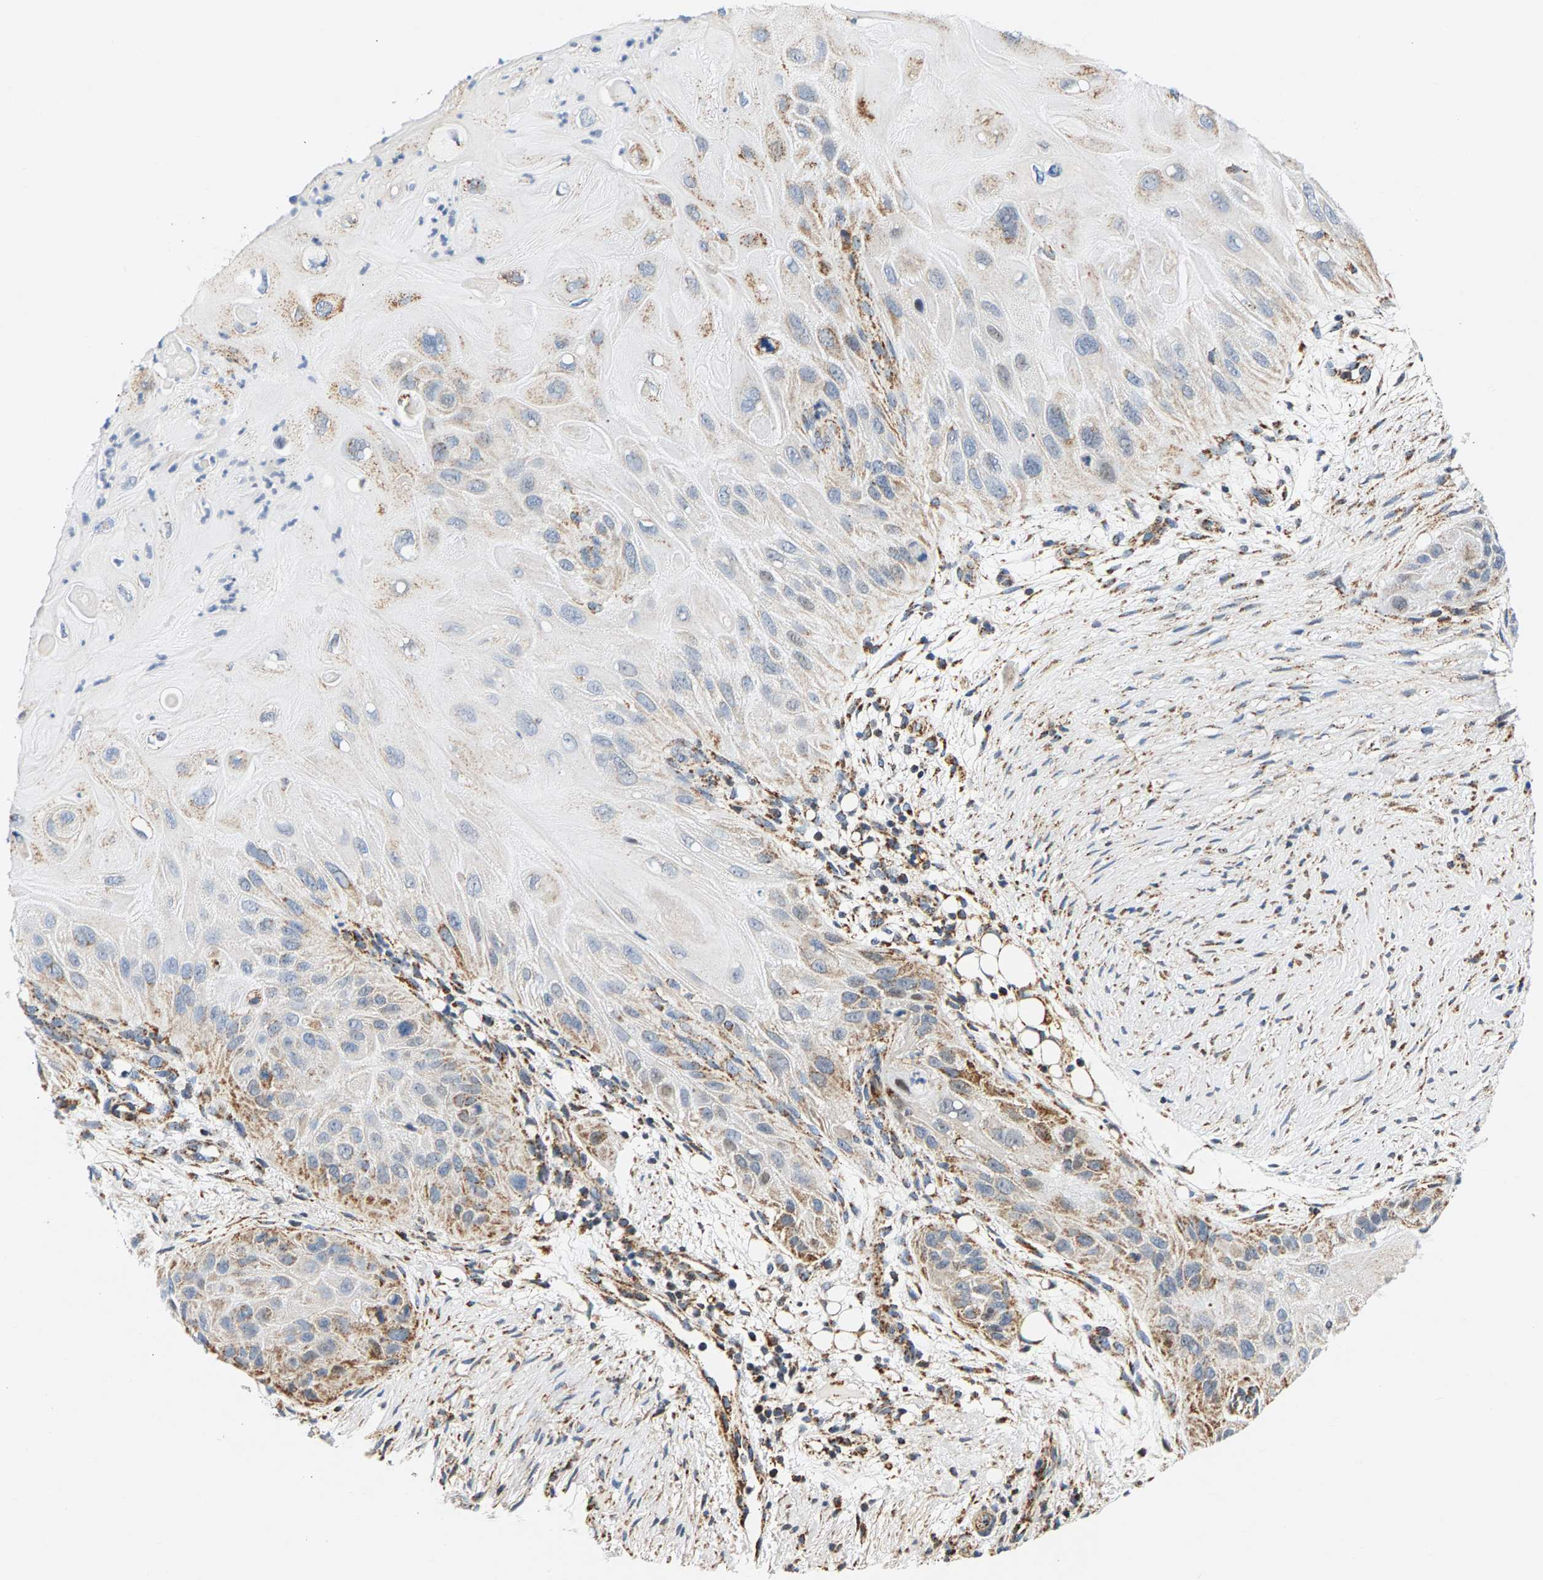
{"staining": {"intensity": "moderate", "quantity": "25%-75%", "location": "cytoplasmic/membranous"}, "tissue": "skin cancer", "cell_type": "Tumor cells", "image_type": "cancer", "snomed": [{"axis": "morphology", "description": "Squamous cell carcinoma, NOS"}, {"axis": "topography", "description": "Skin"}], "caption": "Moderate cytoplasmic/membranous staining is identified in approximately 25%-75% of tumor cells in skin squamous cell carcinoma. (IHC, brightfield microscopy, high magnification).", "gene": "PDE1A", "patient": {"sex": "female", "age": 77}}